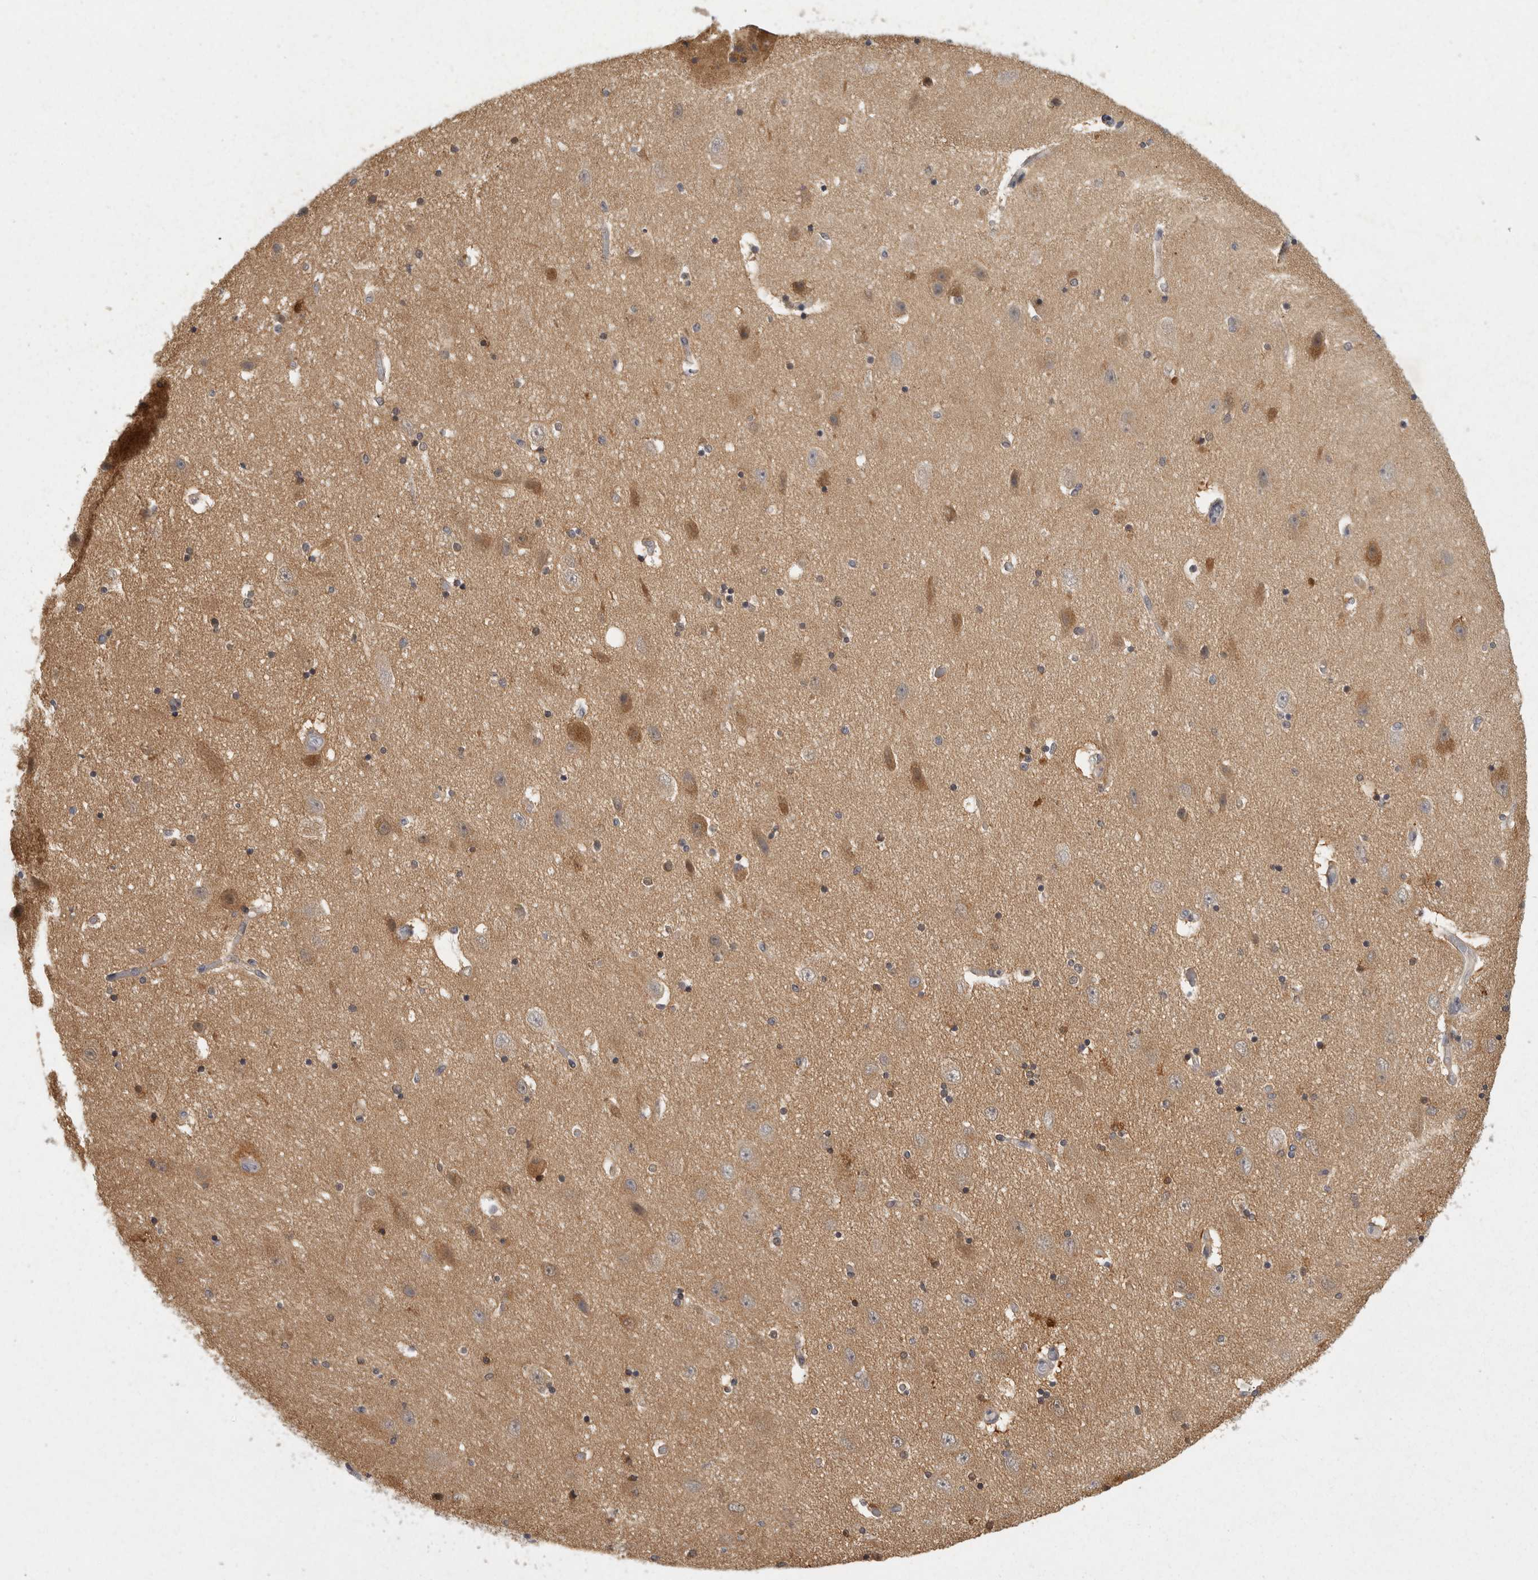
{"staining": {"intensity": "weak", "quantity": "25%-75%", "location": "cytoplasmic/membranous"}, "tissue": "hippocampus", "cell_type": "Glial cells", "image_type": "normal", "snomed": [{"axis": "morphology", "description": "Normal tissue, NOS"}, {"axis": "topography", "description": "Hippocampus"}], "caption": "Protein staining shows weak cytoplasmic/membranous staining in about 25%-75% of glial cells in unremarkable hippocampus.", "gene": "ACAT2", "patient": {"sex": "female", "age": 54}}